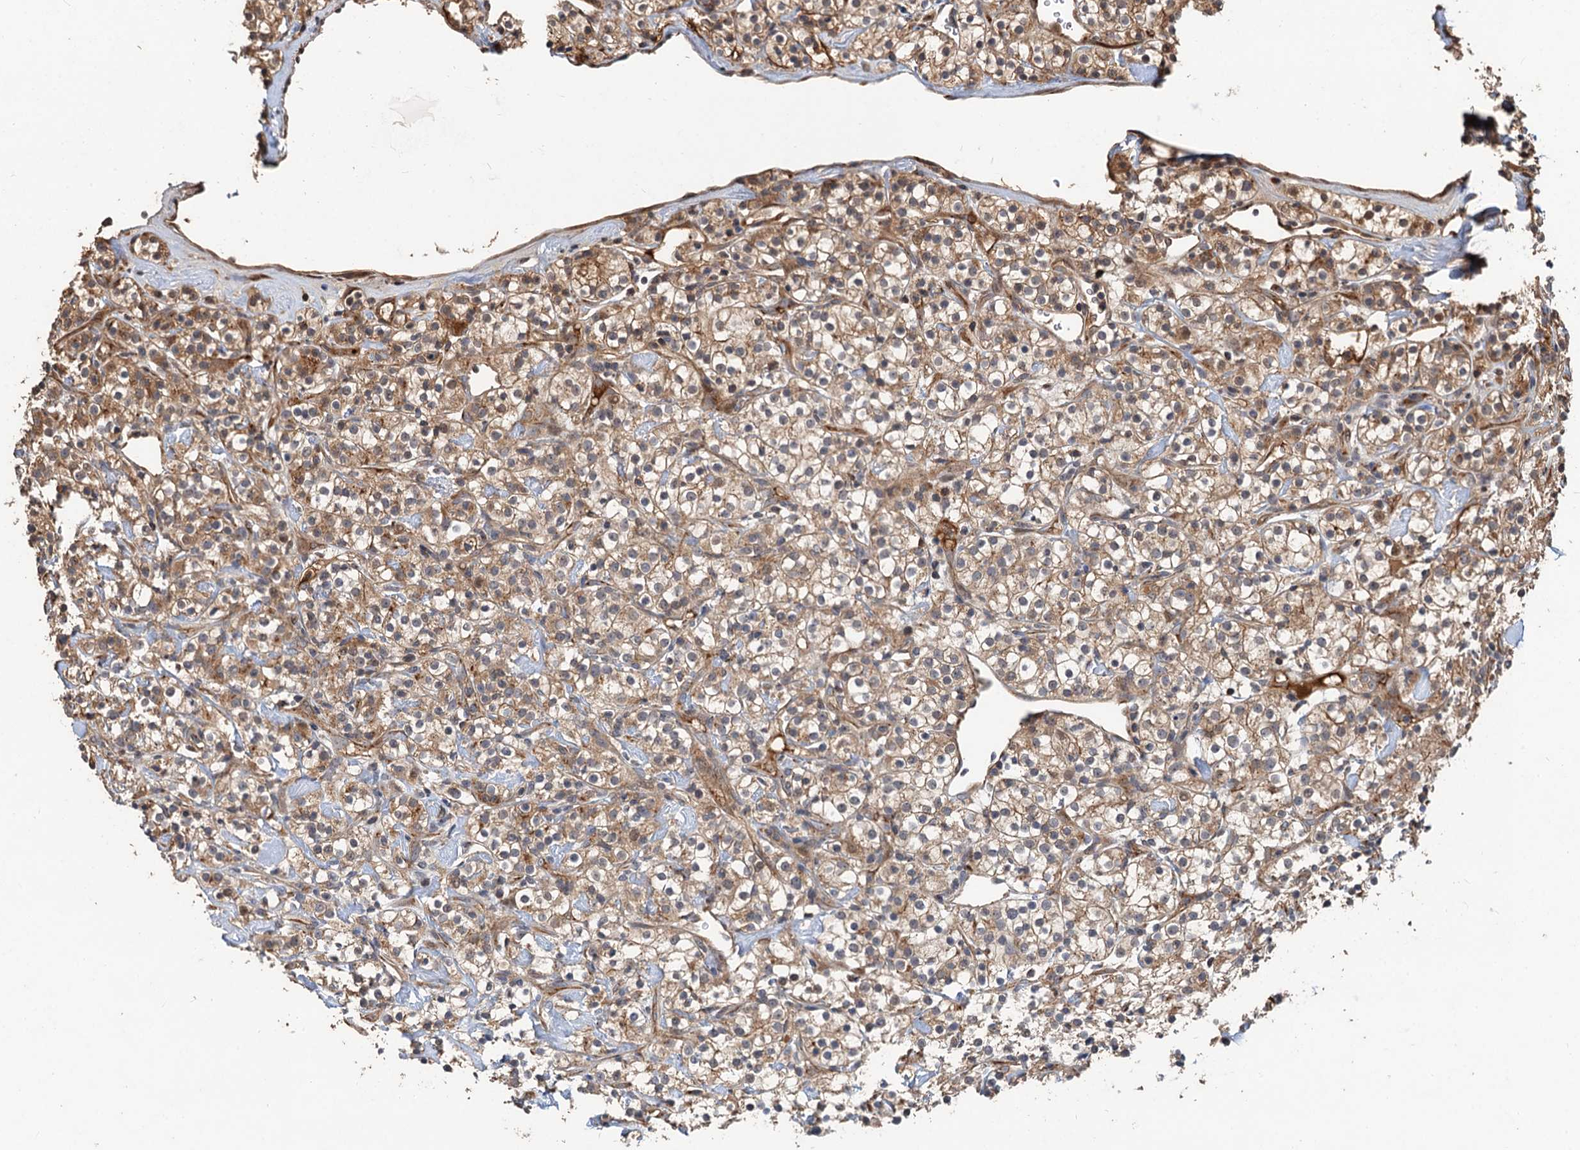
{"staining": {"intensity": "moderate", "quantity": ">75%", "location": "cytoplasmic/membranous"}, "tissue": "renal cancer", "cell_type": "Tumor cells", "image_type": "cancer", "snomed": [{"axis": "morphology", "description": "Adenocarcinoma, NOS"}, {"axis": "topography", "description": "Kidney"}], "caption": "Immunohistochemistry (DAB (3,3'-diaminobenzidine)) staining of human renal cancer (adenocarcinoma) exhibits moderate cytoplasmic/membranous protein expression in approximately >75% of tumor cells. (DAB (3,3'-diaminobenzidine) = brown stain, brightfield microscopy at high magnification).", "gene": "DEXI", "patient": {"sex": "male", "age": 77}}